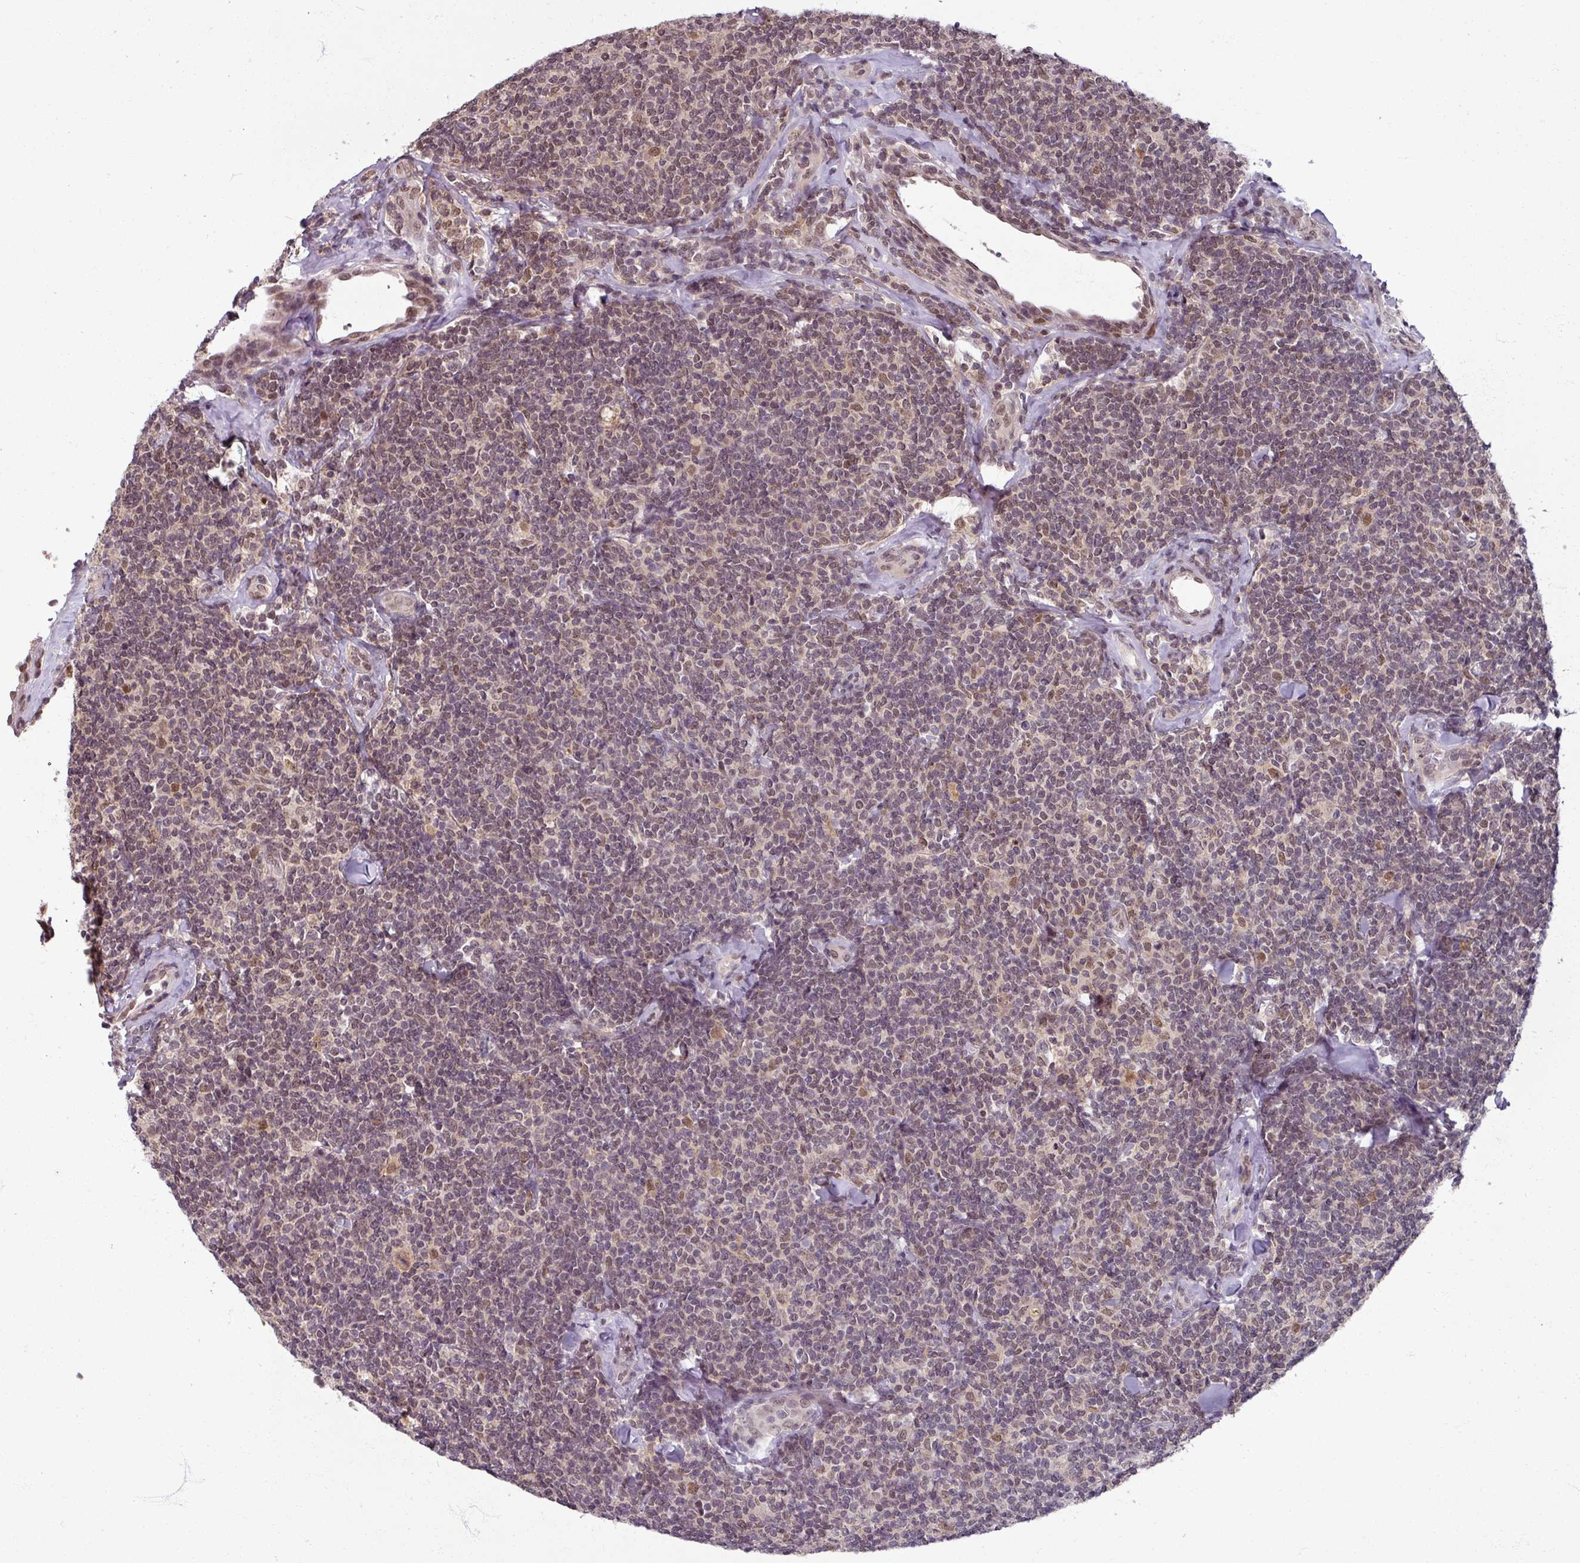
{"staining": {"intensity": "weak", "quantity": "<25%", "location": "nuclear"}, "tissue": "lymphoma", "cell_type": "Tumor cells", "image_type": "cancer", "snomed": [{"axis": "morphology", "description": "Malignant lymphoma, non-Hodgkin's type, Low grade"}, {"axis": "topography", "description": "Lymph node"}], "caption": "IHC photomicrograph of human lymphoma stained for a protein (brown), which reveals no staining in tumor cells.", "gene": "POLR2G", "patient": {"sex": "female", "age": 56}}